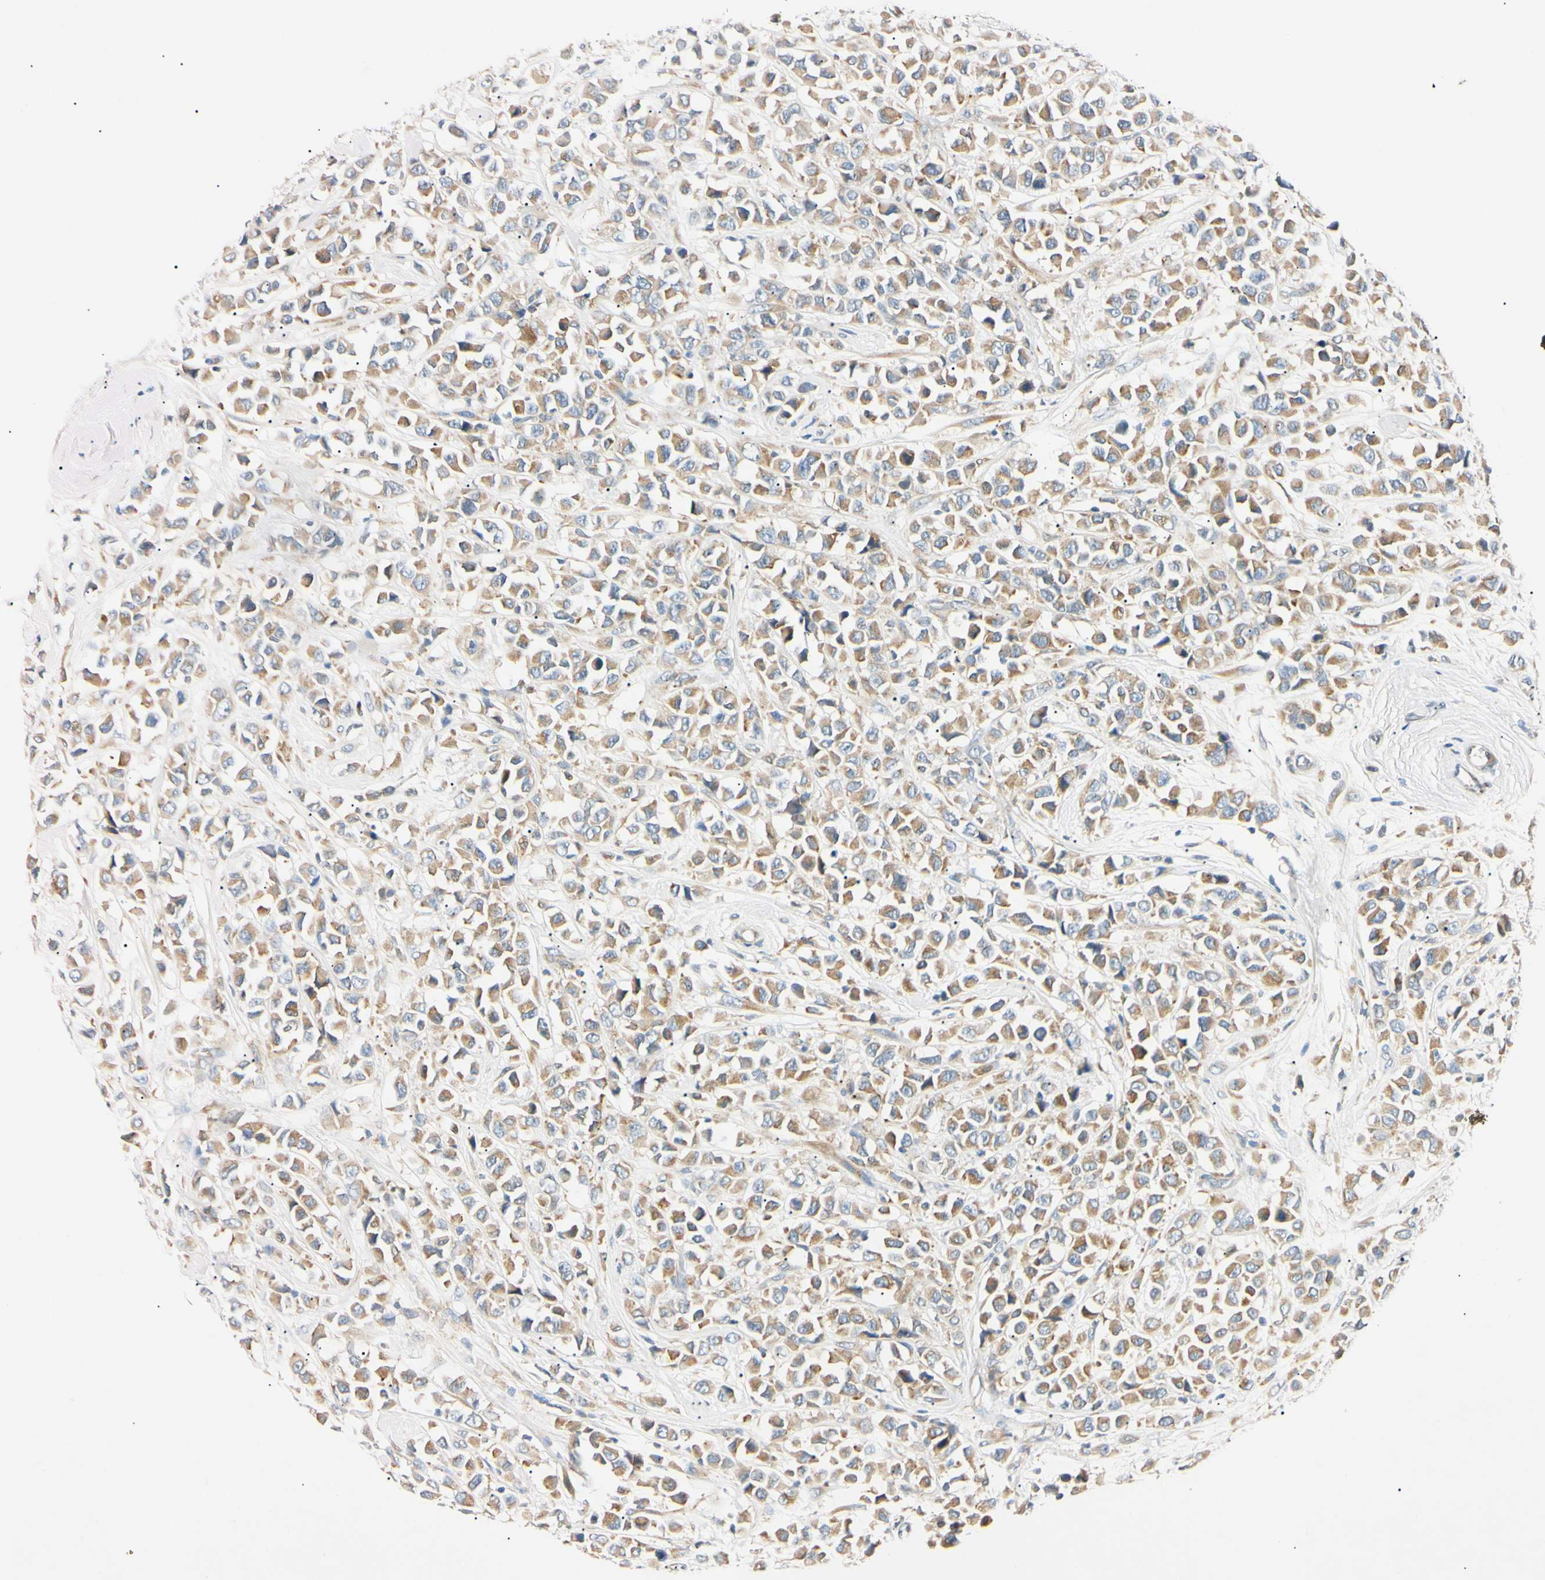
{"staining": {"intensity": "moderate", "quantity": ">75%", "location": "cytoplasmic/membranous"}, "tissue": "breast cancer", "cell_type": "Tumor cells", "image_type": "cancer", "snomed": [{"axis": "morphology", "description": "Duct carcinoma"}, {"axis": "topography", "description": "Breast"}], "caption": "Protein positivity by immunohistochemistry (IHC) demonstrates moderate cytoplasmic/membranous positivity in about >75% of tumor cells in breast cancer. (DAB = brown stain, brightfield microscopy at high magnification).", "gene": "DNAJB12", "patient": {"sex": "female", "age": 61}}